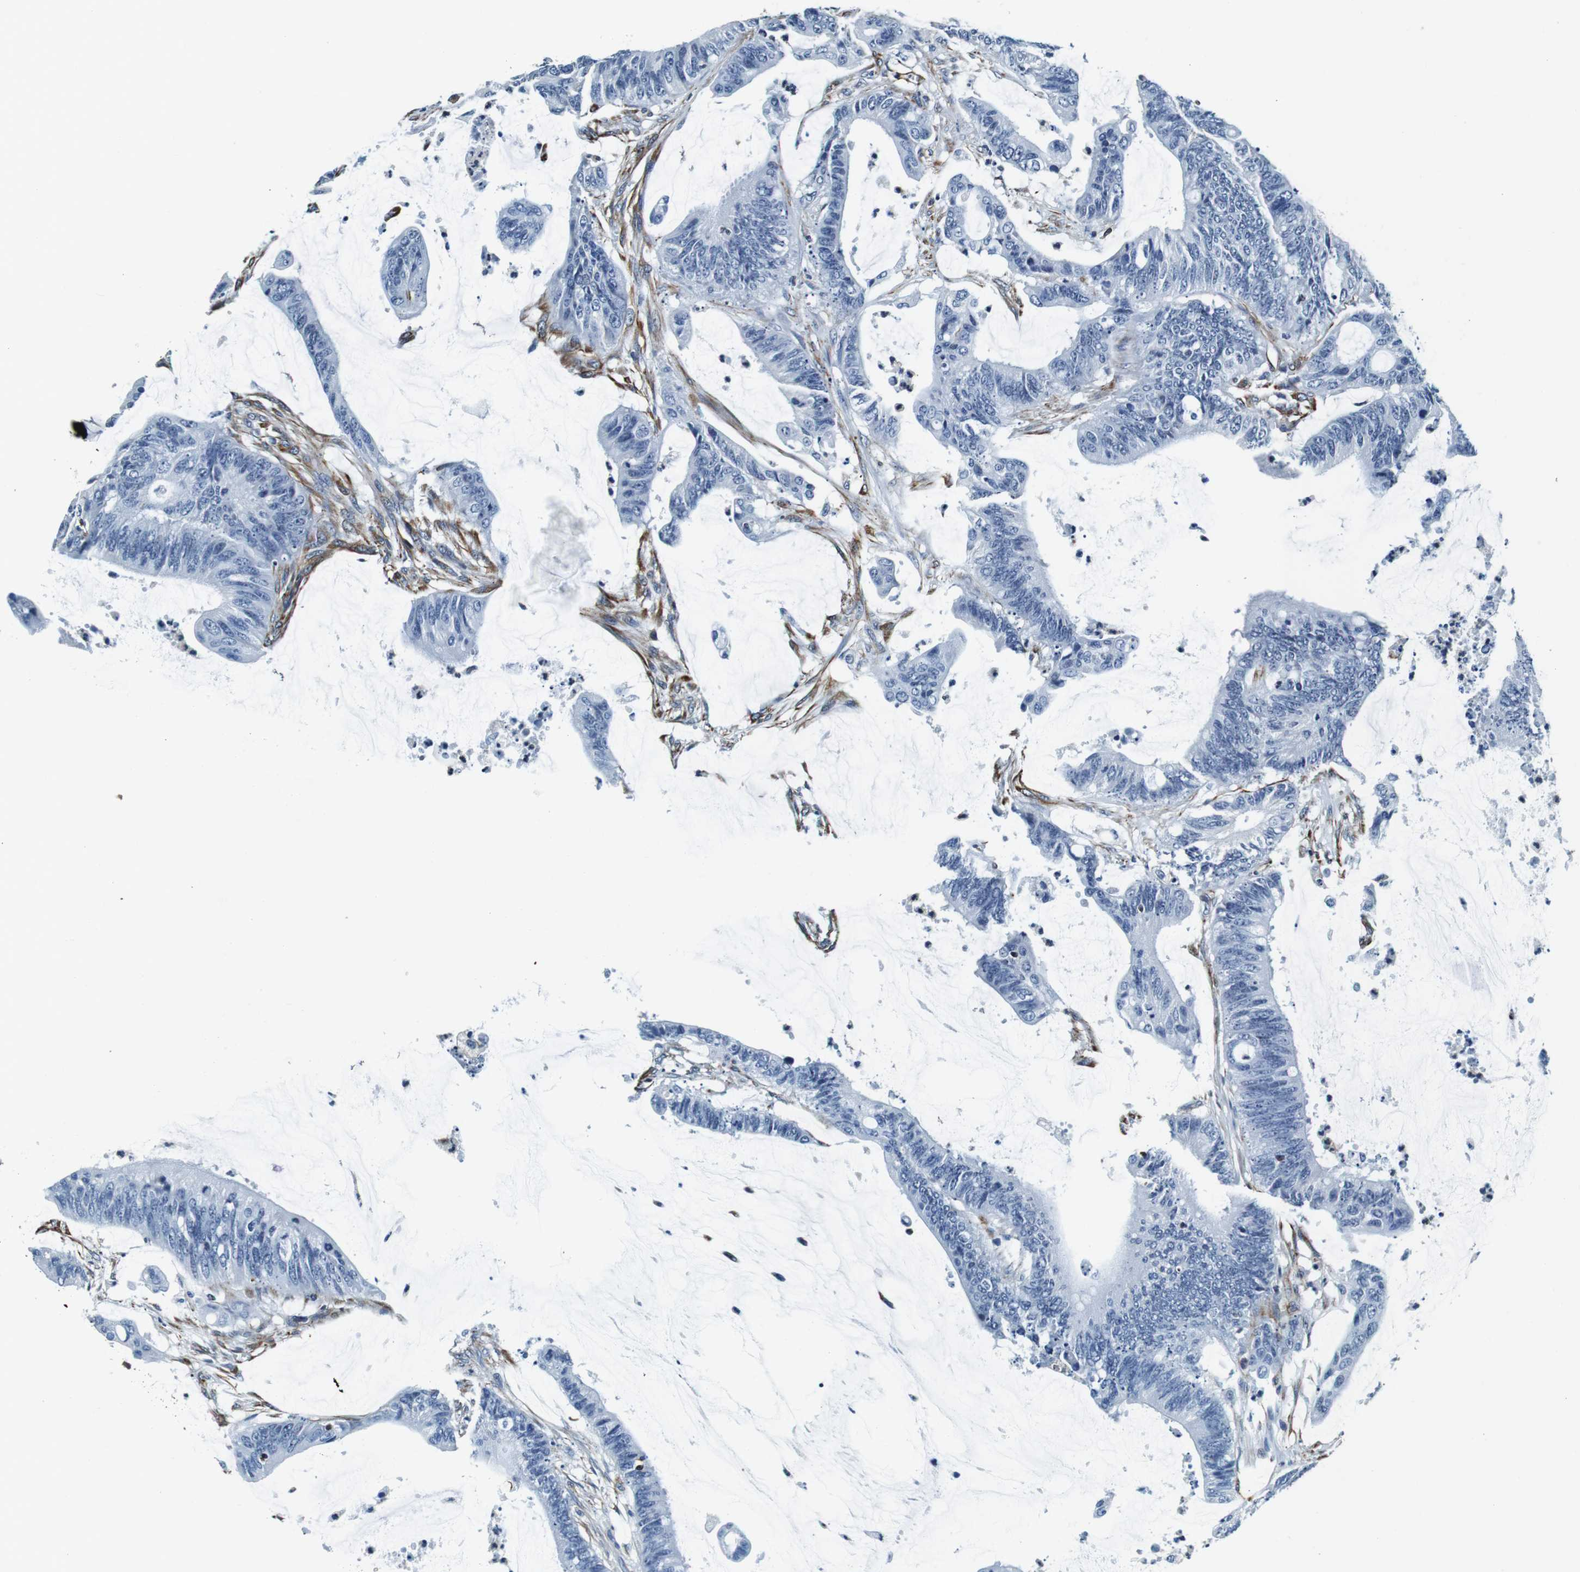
{"staining": {"intensity": "negative", "quantity": "none", "location": "none"}, "tissue": "colorectal cancer", "cell_type": "Tumor cells", "image_type": "cancer", "snomed": [{"axis": "morphology", "description": "Adenocarcinoma, NOS"}, {"axis": "topography", "description": "Rectum"}], "caption": "There is no significant staining in tumor cells of adenocarcinoma (colorectal).", "gene": "GJE1", "patient": {"sex": "female", "age": 66}}